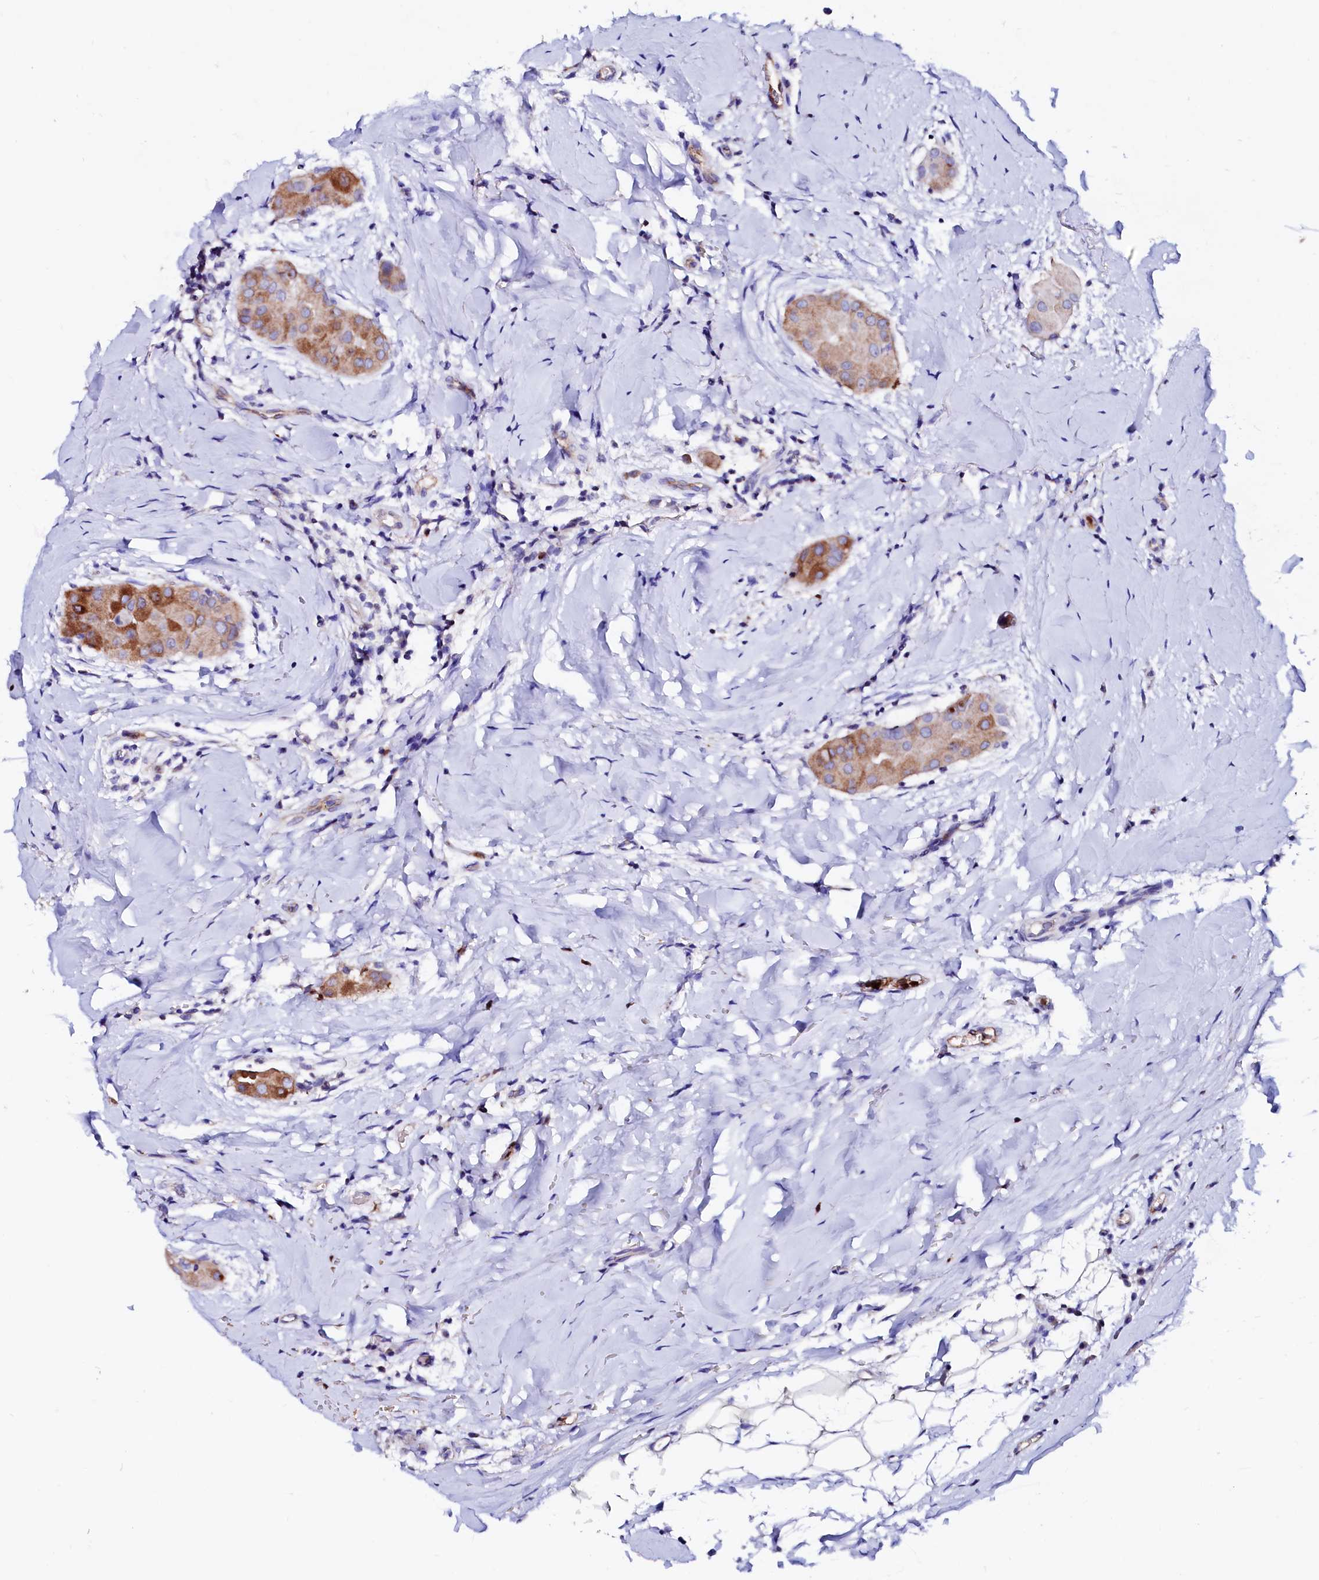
{"staining": {"intensity": "moderate", "quantity": ">75%", "location": "cytoplasmic/membranous"}, "tissue": "thyroid cancer", "cell_type": "Tumor cells", "image_type": "cancer", "snomed": [{"axis": "morphology", "description": "Papillary adenocarcinoma, NOS"}, {"axis": "topography", "description": "Thyroid gland"}], "caption": "Immunohistochemical staining of thyroid cancer (papillary adenocarcinoma) shows medium levels of moderate cytoplasmic/membranous protein staining in approximately >75% of tumor cells.", "gene": "RAB27A", "patient": {"sex": "male", "age": 33}}